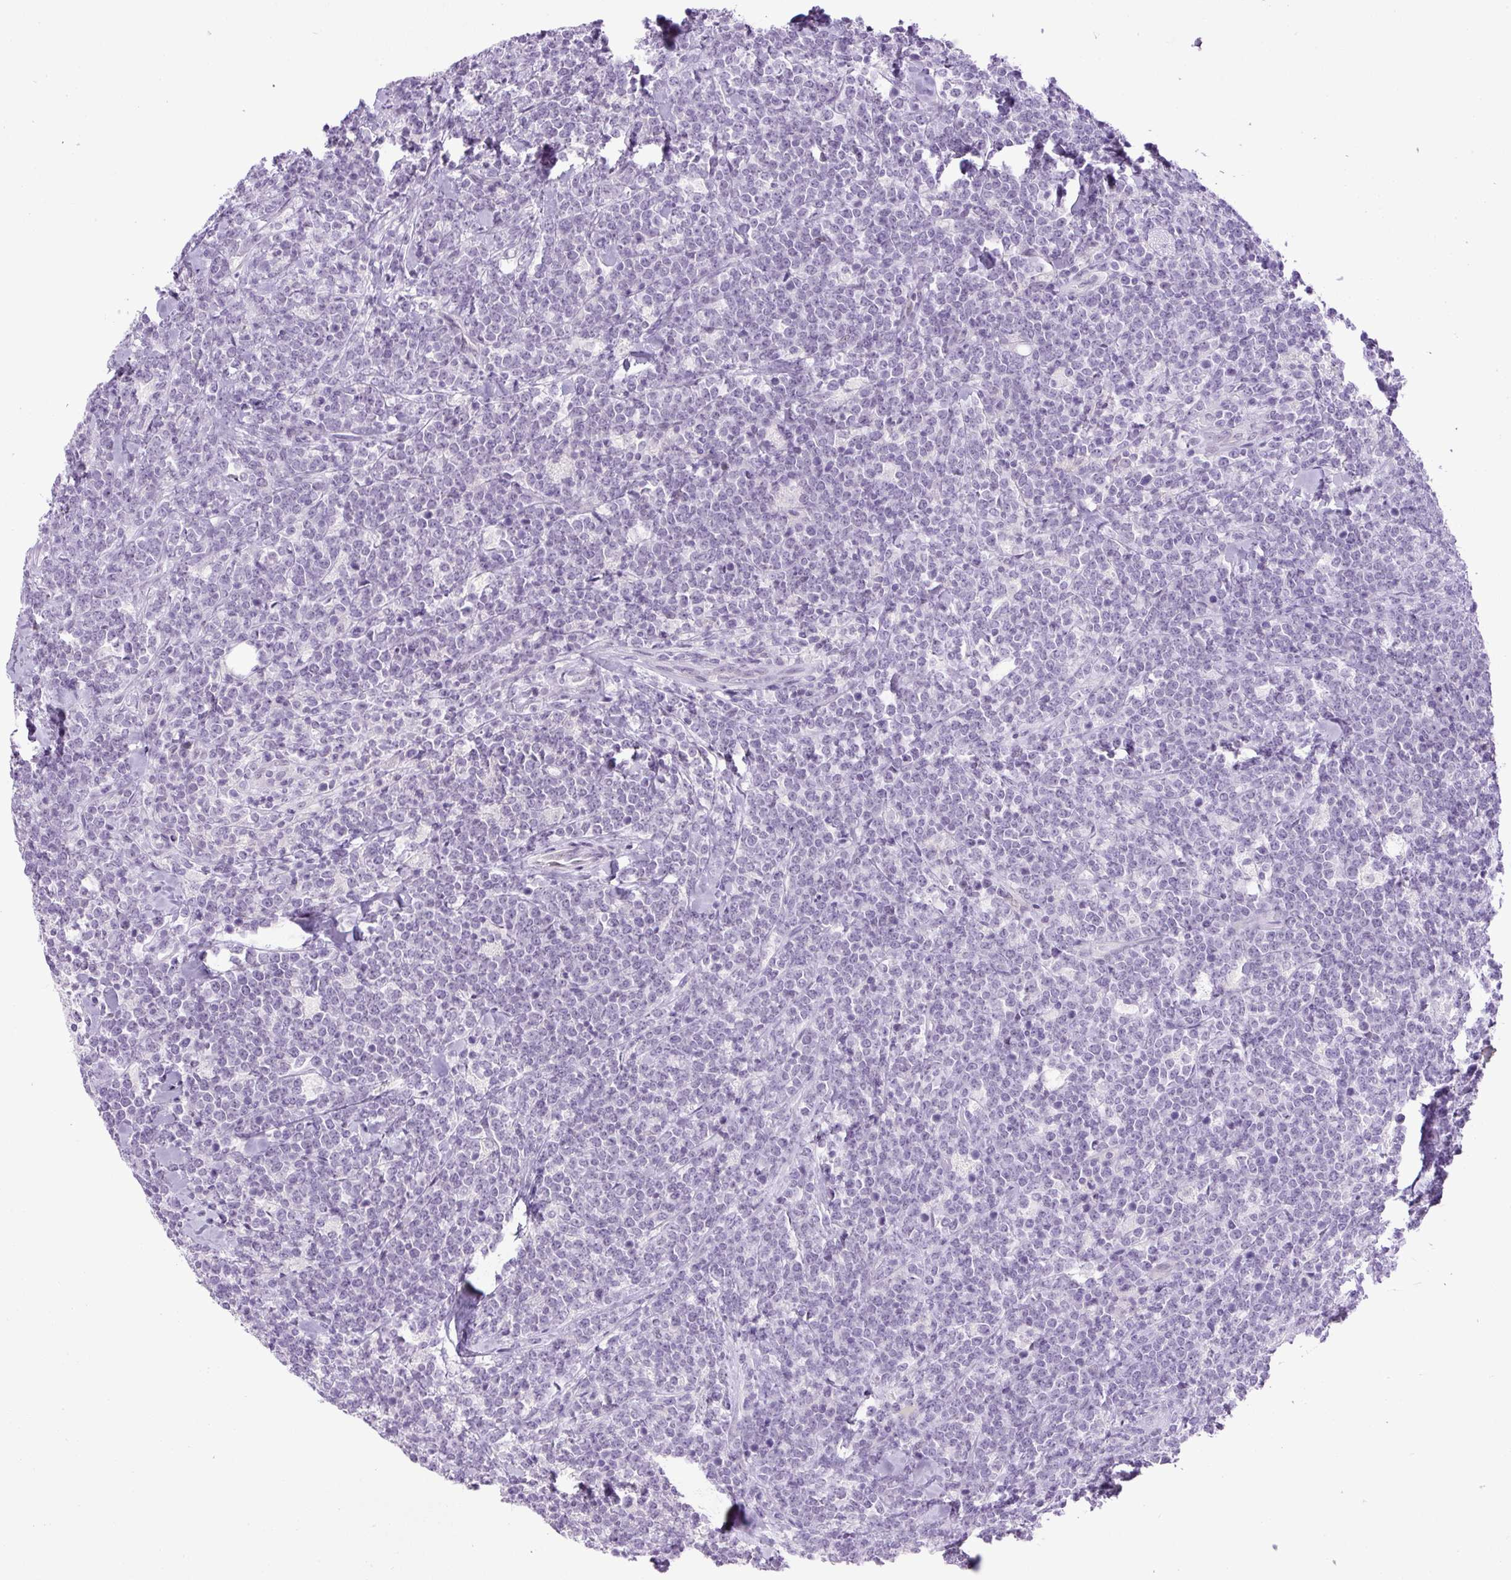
{"staining": {"intensity": "negative", "quantity": "none", "location": "none"}, "tissue": "lymphoma", "cell_type": "Tumor cells", "image_type": "cancer", "snomed": [{"axis": "morphology", "description": "Malignant lymphoma, non-Hodgkin's type, High grade"}, {"axis": "topography", "description": "Small intestine"}, {"axis": "topography", "description": "Colon"}], "caption": "The immunohistochemistry histopathology image has no significant expression in tumor cells of malignant lymphoma, non-Hodgkin's type (high-grade) tissue.", "gene": "RHBDD2", "patient": {"sex": "male", "age": 8}}